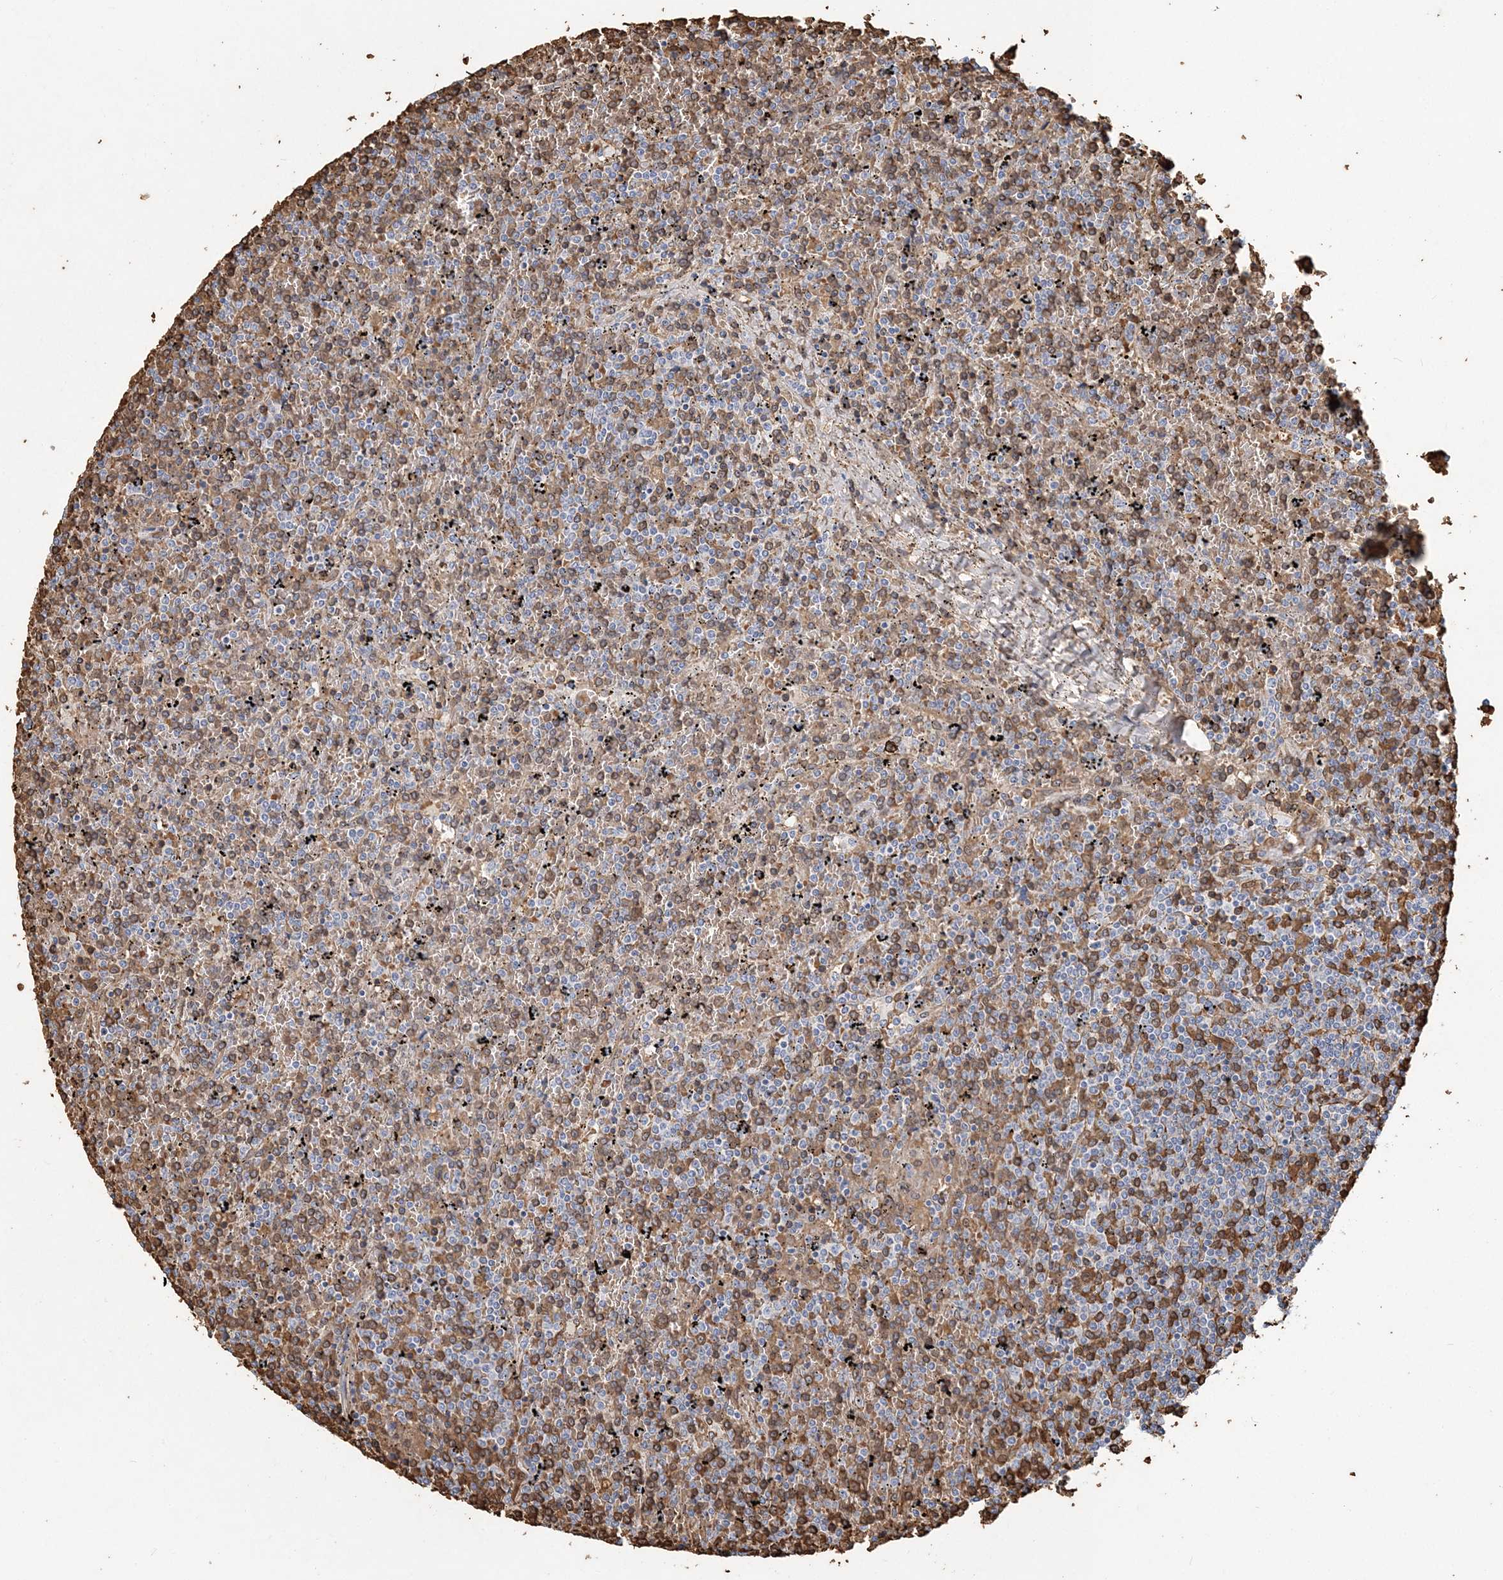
{"staining": {"intensity": "negative", "quantity": "none", "location": "none"}, "tissue": "lymphoma", "cell_type": "Tumor cells", "image_type": "cancer", "snomed": [{"axis": "morphology", "description": "Malignant lymphoma, non-Hodgkin's type, Low grade"}, {"axis": "topography", "description": "Spleen"}], "caption": "Protein analysis of malignant lymphoma, non-Hodgkin's type (low-grade) shows no significant staining in tumor cells.", "gene": "HBD", "patient": {"sex": "female", "age": 19}}